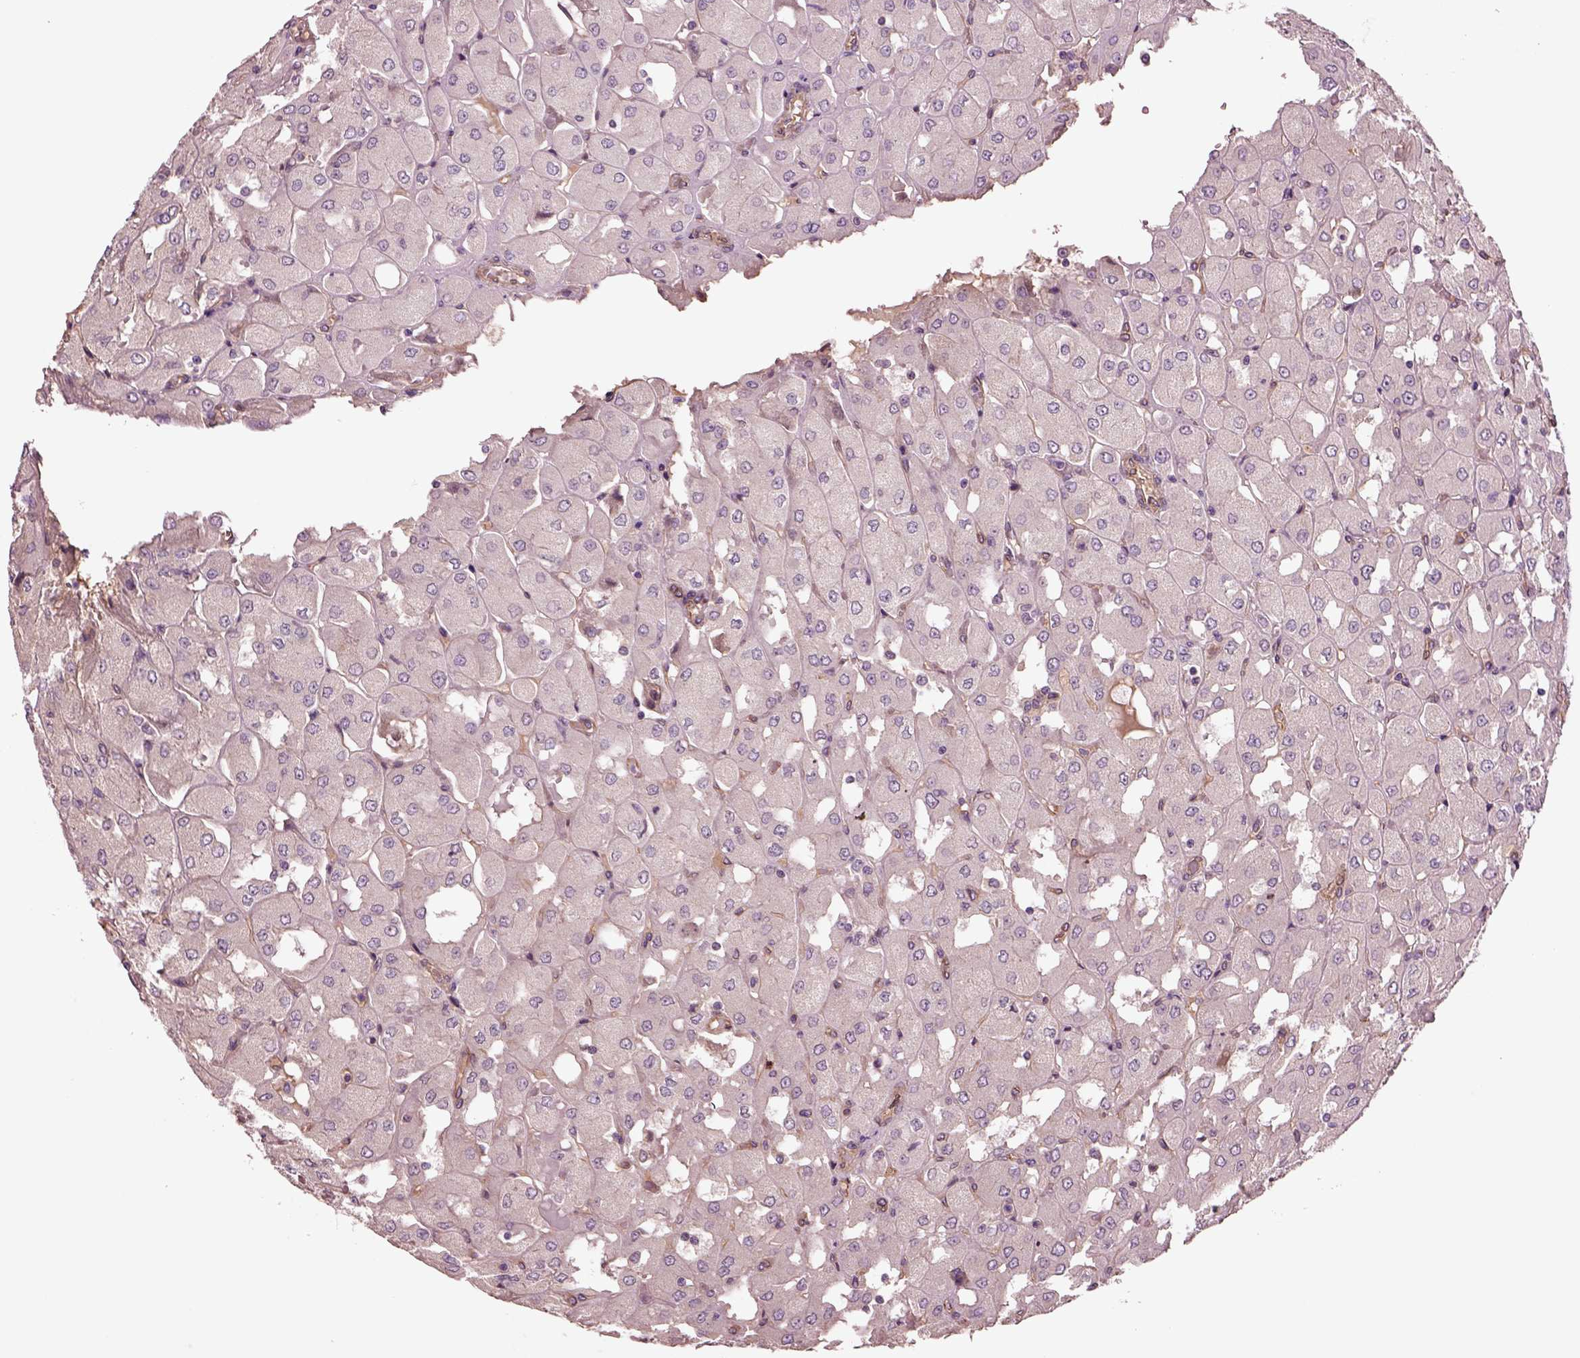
{"staining": {"intensity": "negative", "quantity": "none", "location": "none"}, "tissue": "renal cancer", "cell_type": "Tumor cells", "image_type": "cancer", "snomed": [{"axis": "morphology", "description": "Adenocarcinoma, NOS"}, {"axis": "topography", "description": "Kidney"}], "caption": "Image shows no protein positivity in tumor cells of adenocarcinoma (renal) tissue.", "gene": "HTR1B", "patient": {"sex": "male", "age": 72}}